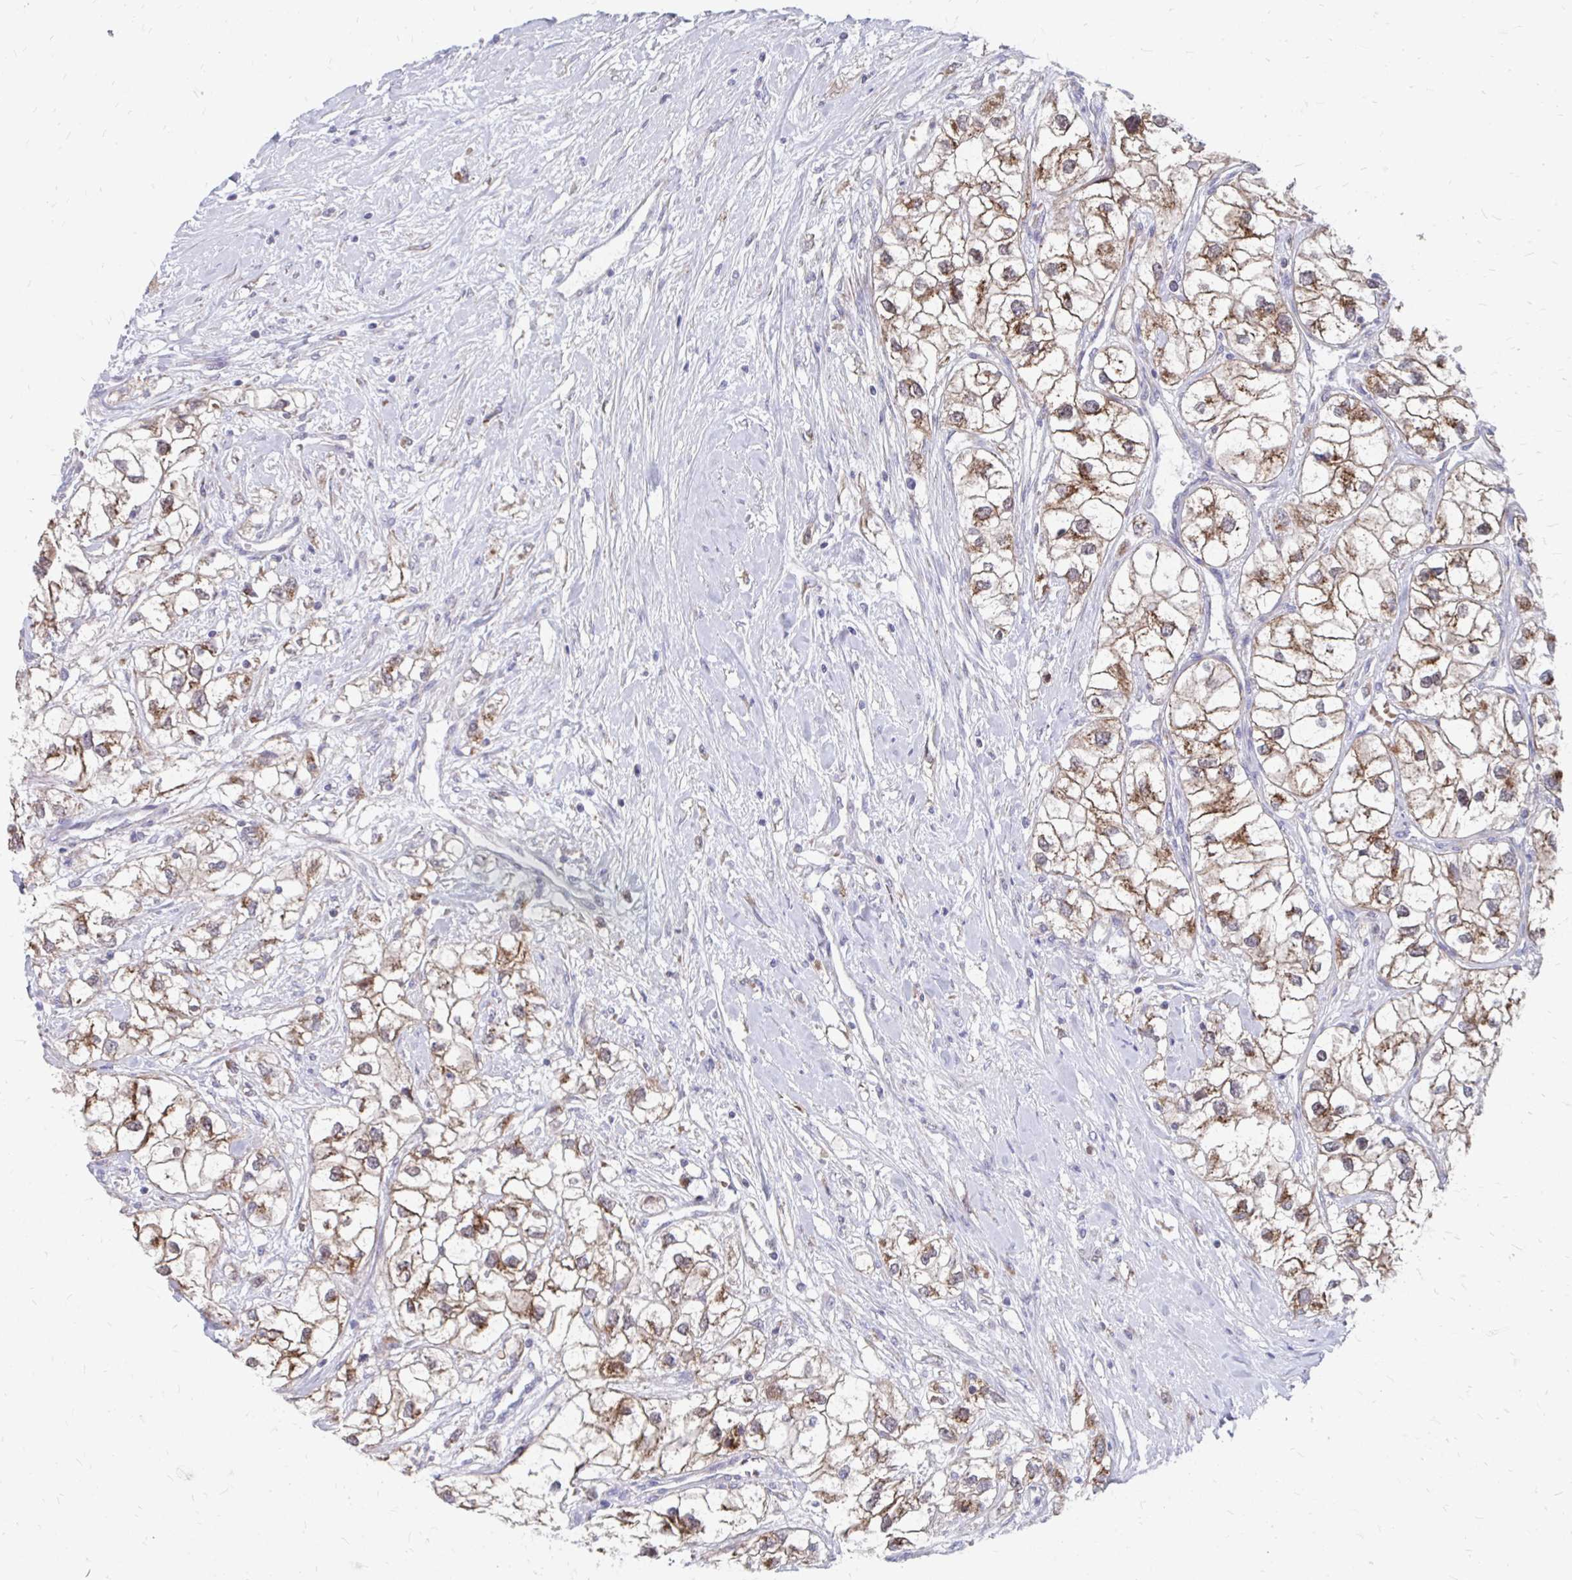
{"staining": {"intensity": "moderate", "quantity": ">75%", "location": "cytoplasmic/membranous"}, "tissue": "renal cancer", "cell_type": "Tumor cells", "image_type": "cancer", "snomed": [{"axis": "morphology", "description": "Adenocarcinoma, NOS"}, {"axis": "topography", "description": "Kidney"}], "caption": "Brown immunohistochemical staining in human renal cancer (adenocarcinoma) displays moderate cytoplasmic/membranous expression in approximately >75% of tumor cells.", "gene": "PABIR3", "patient": {"sex": "male", "age": 59}}